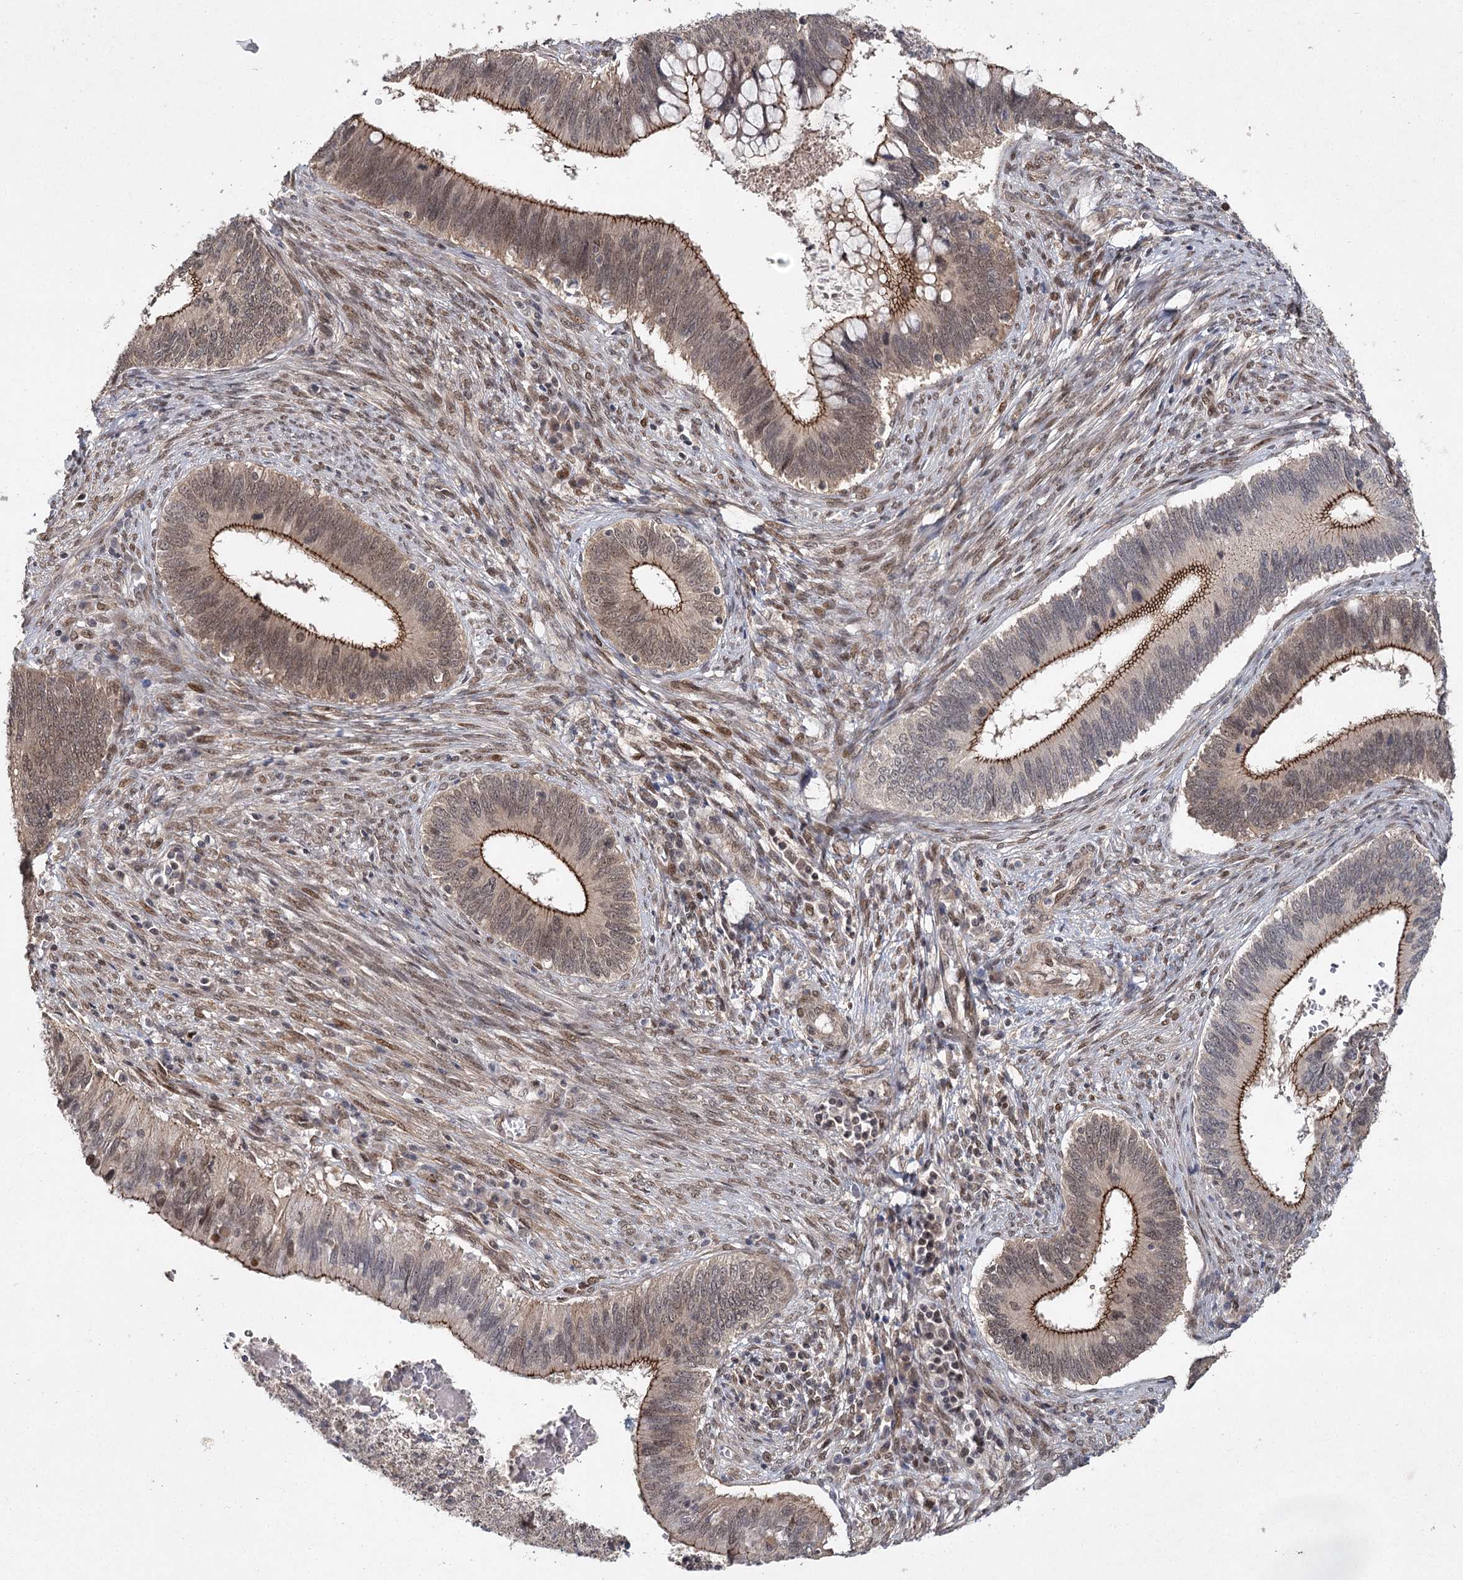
{"staining": {"intensity": "moderate", "quantity": "25%-75%", "location": "cytoplasmic/membranous,nuclear"}, "tissue": "cervical cancer", "cell_type": "Tumor cells", "image_type": "cancer", "snomed": [{"axis": "morphology", "description": "Adenocarcinoma, NOS"}, {"axis": "topography", "description": "Cervix"}], "caption": "A histopathology image of cervical cancer (adenocarcinoma) stained for a protein reveals moderate cytoplasmic/membranous and nuclear brown staining in tumor cells.", "gene": "DCUN1D4", "patient": {"sex": "female", "age": 42}}